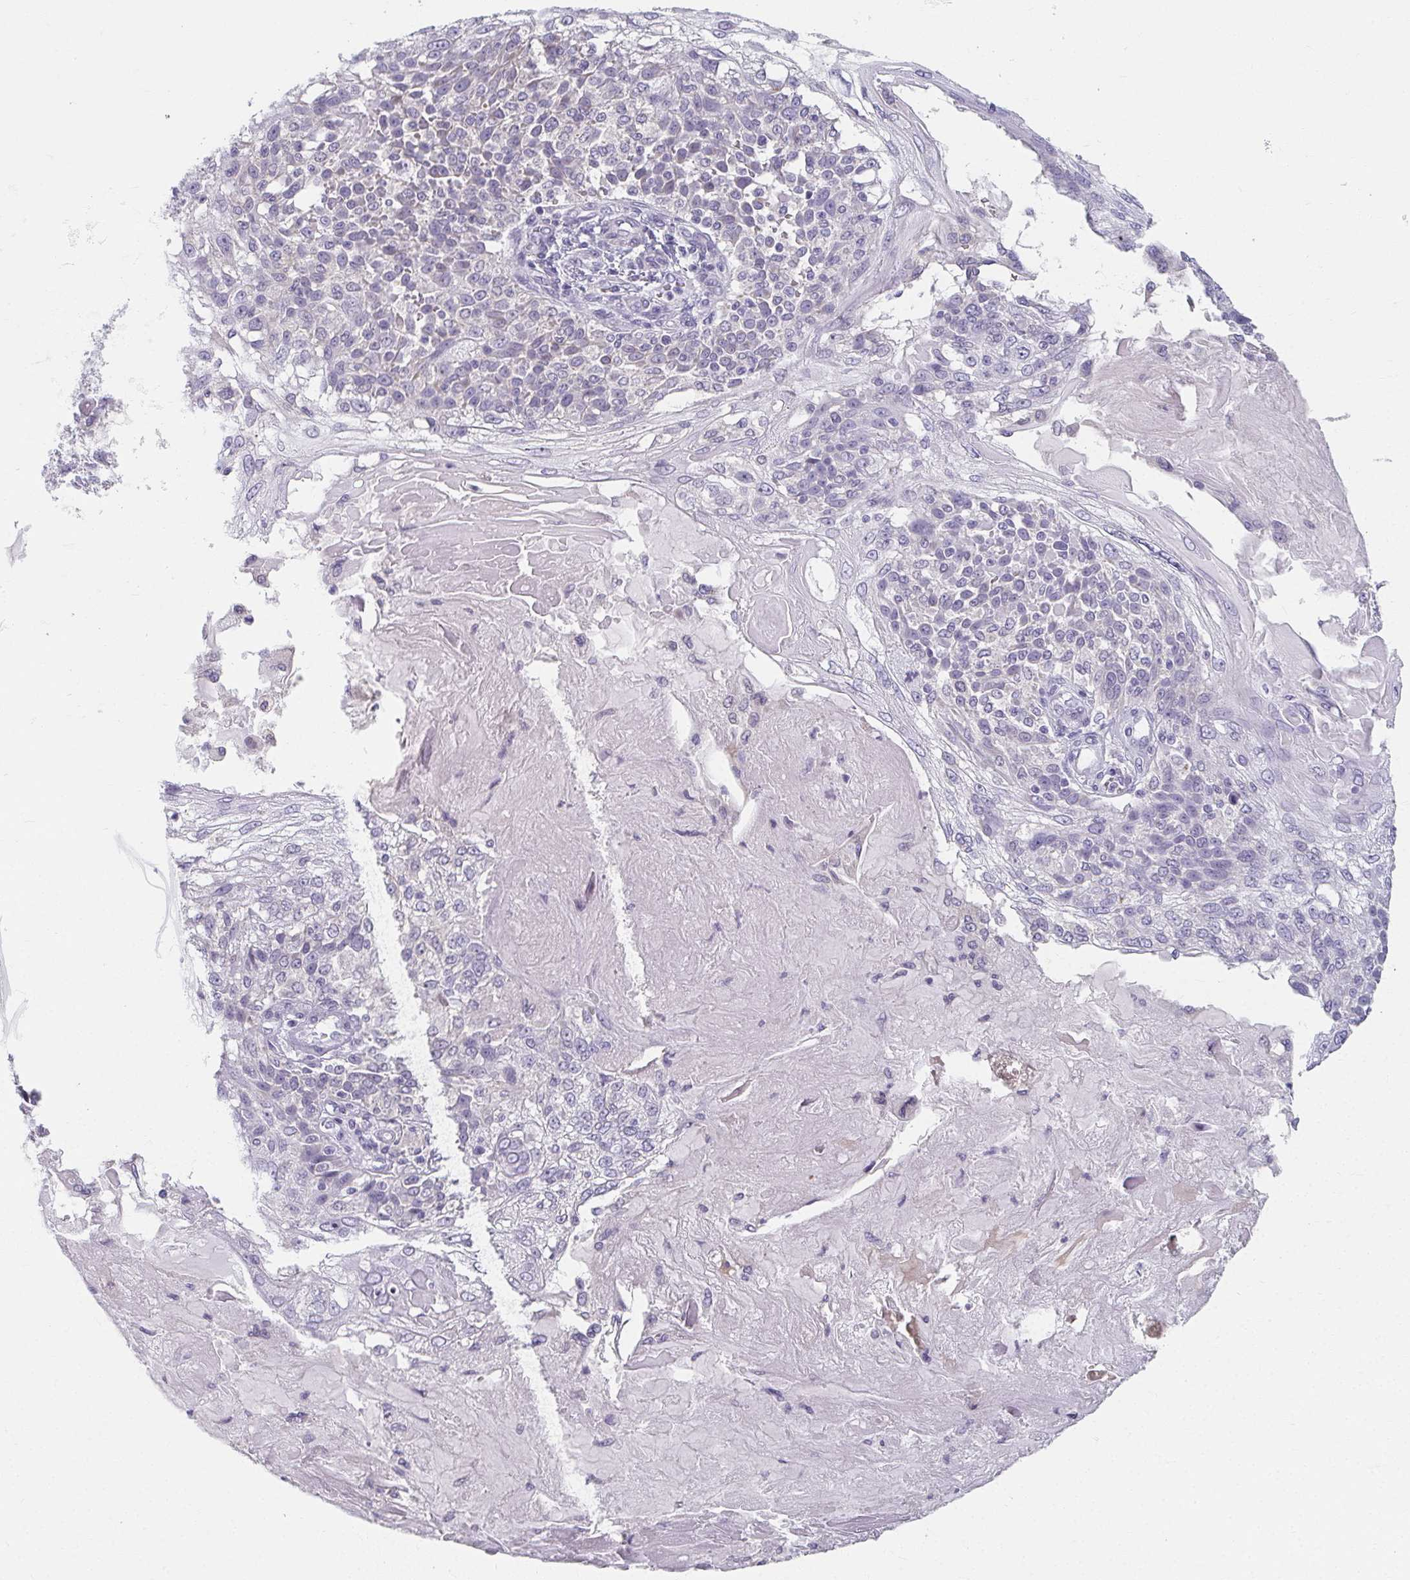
{"staining": {"intensity": "negative", "quantity": "none", "location": "none"}, "tissue": "skin cancer", "cell_type": "Tumor cells", "image_type": "cancer", "snomed": [{"axis": "morphology", "description": "Normal tissue, NOS"}, {"axis": "morphology", "description": "Squamous cell carcinoma, NOS"}, {"axis": "topography", "description": "Skin"}], "caption": "High magnification brightfield microscopy of skin cancer stained with DAB (brown) and counterstained with hematoxylin (blue): tumor cells show no significant expression.", "gene": "CAMKV", "patient": {"sex": "female", "age": 83}}